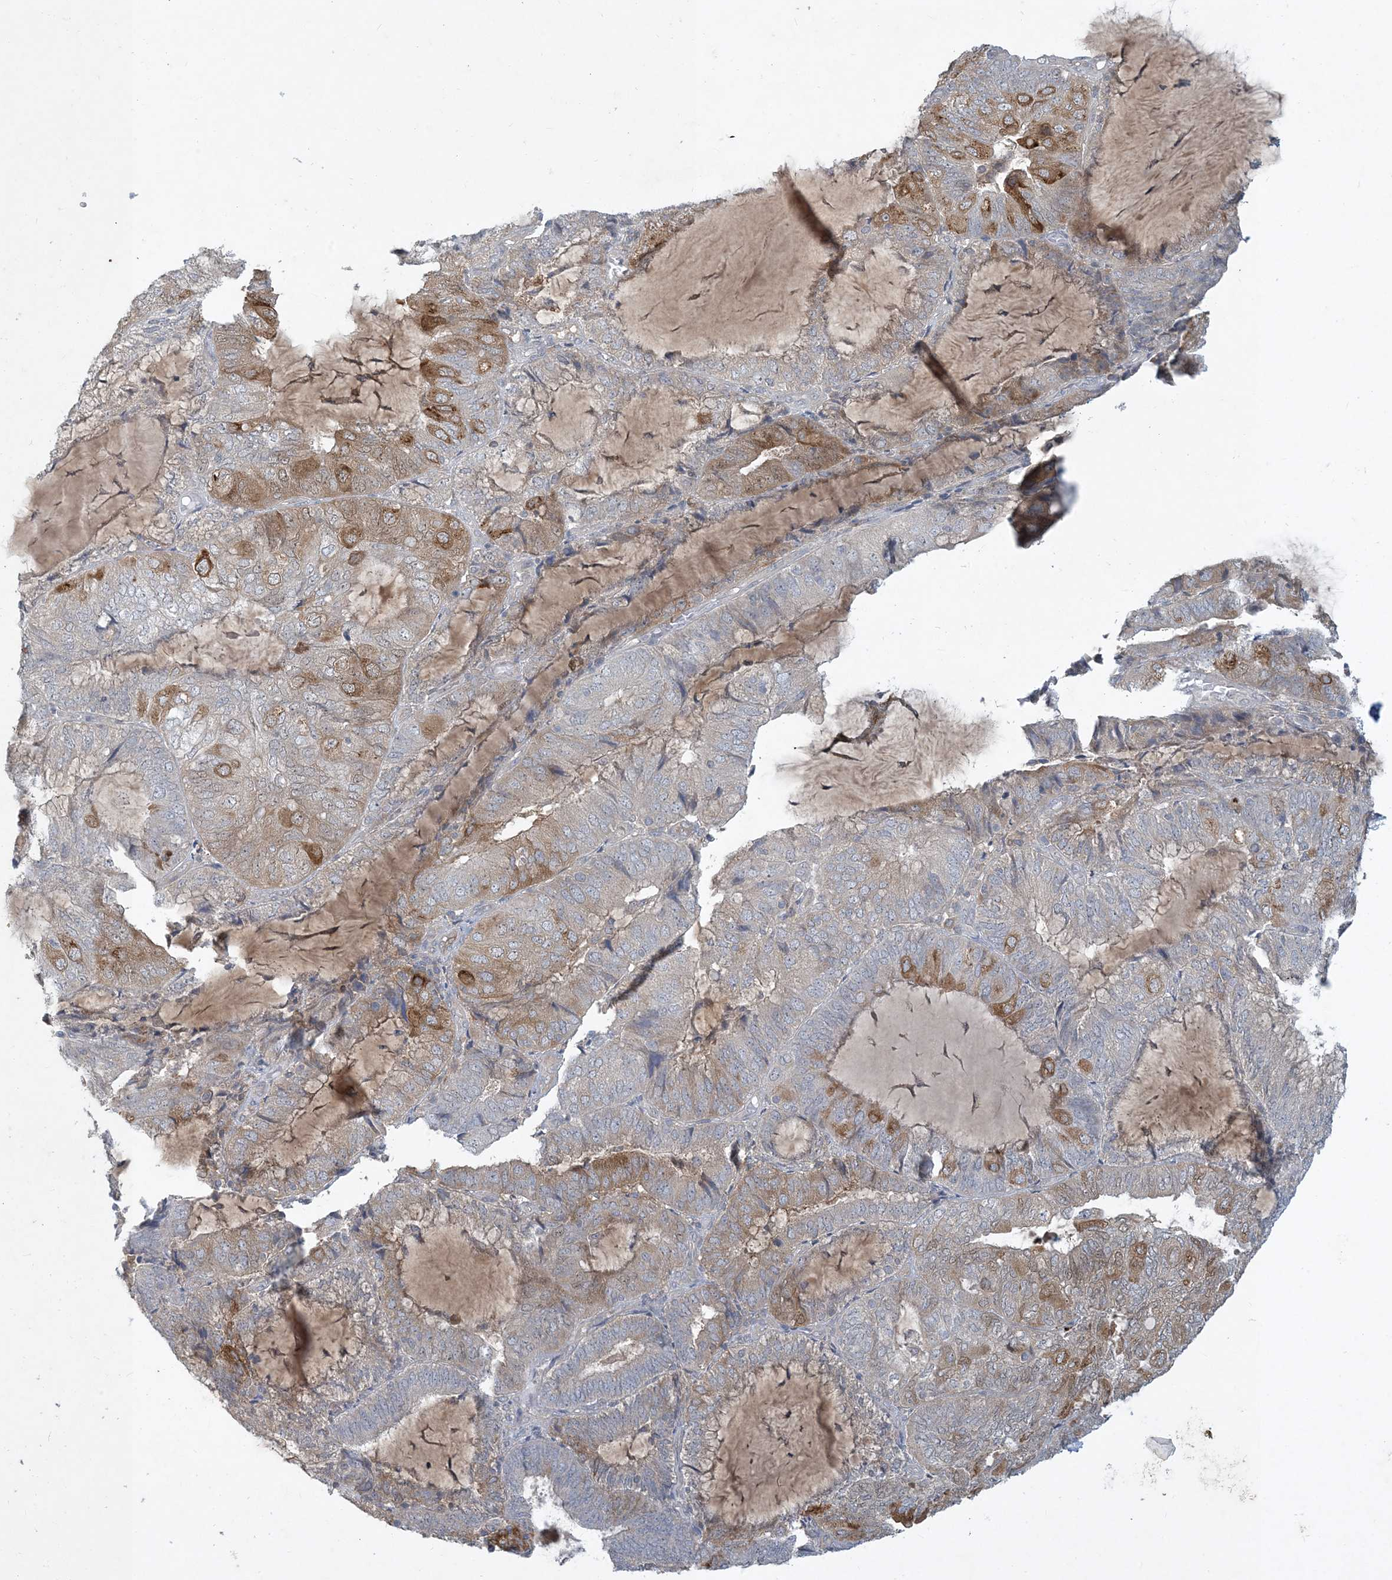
{"staining": {"intensity": "moderate", "quantity": "25%-75%", "location": "cytoplasmic/membranous"}, "tissue": "endometrial cancer", "cell_type": "Tumor cells", "image_type": "cancer", "snomed": [{"axis": "morphology", "description": "Adenocarcinoma, NOS"}, {"axis": "topography", "description": "Endometrium"}], "caption": "Human endometrial adenocarcinoma stained with a protein marker displays moderate staining in tumor cells.", "gene": "CDS1", "patient": {"sex": "female", "age": 81}}